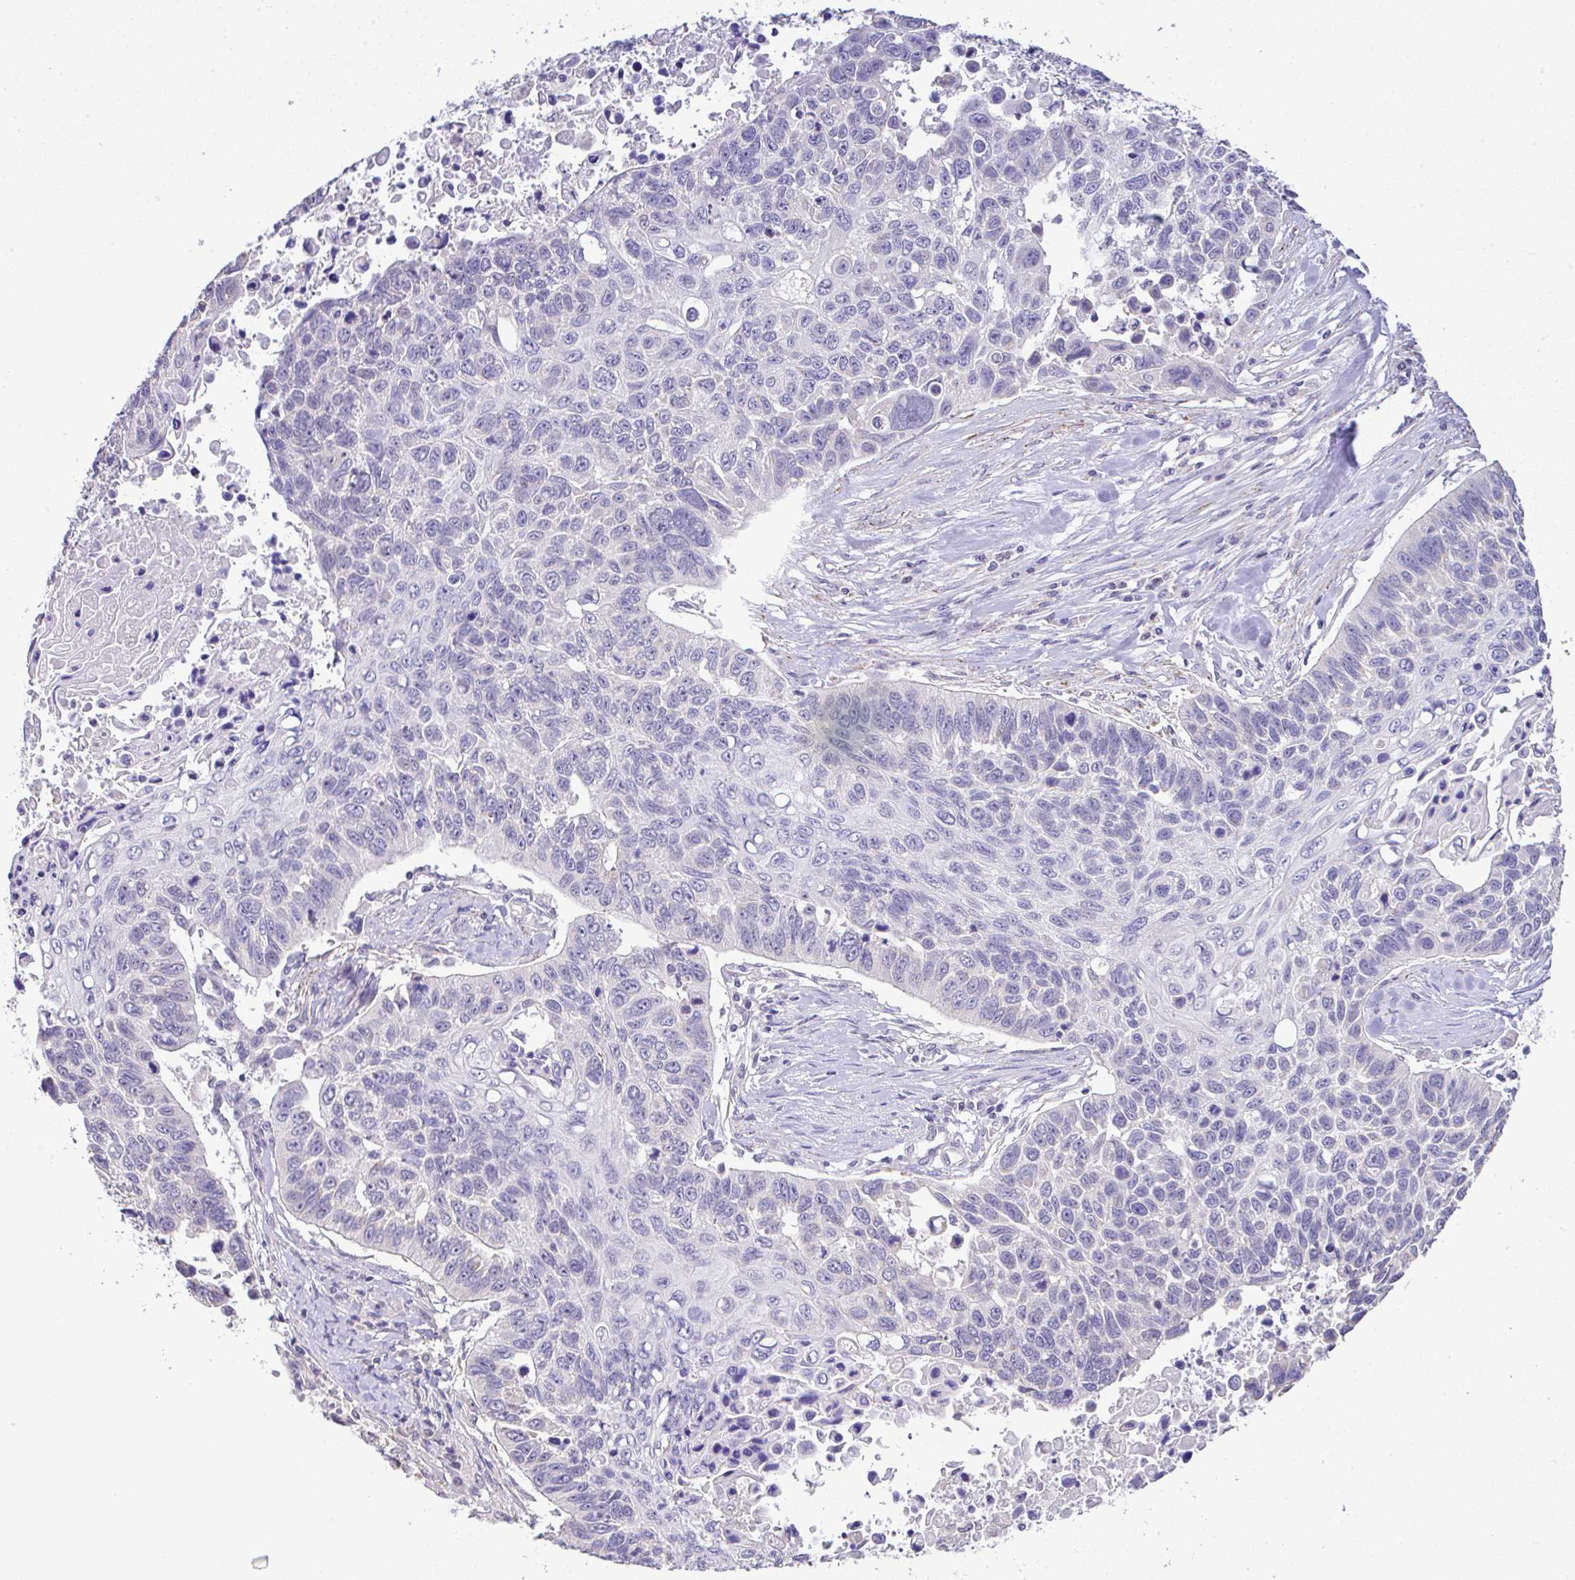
{"staining": {"intensity": "negative", "quantity": "none", "location": "none"}, "tissue": "lung cancer", "cell_type": "Tumor cells", "image_type": "cancer", "snomed": [{"axis": "morphology", "description": "Squamous cell carcinoma, NOS"}, {"axis": "topography", "description": "Lung"}], "caption": "This histopathology image is of lung squamous cell carcinoma stained with immunohistochemistry (IHC) to label a protein in brown with the nuclei are counter-stained blue. There is no staining in tumor cells.", "gene": "CTU1", "patient": {"sex": "male", "age": 62}}